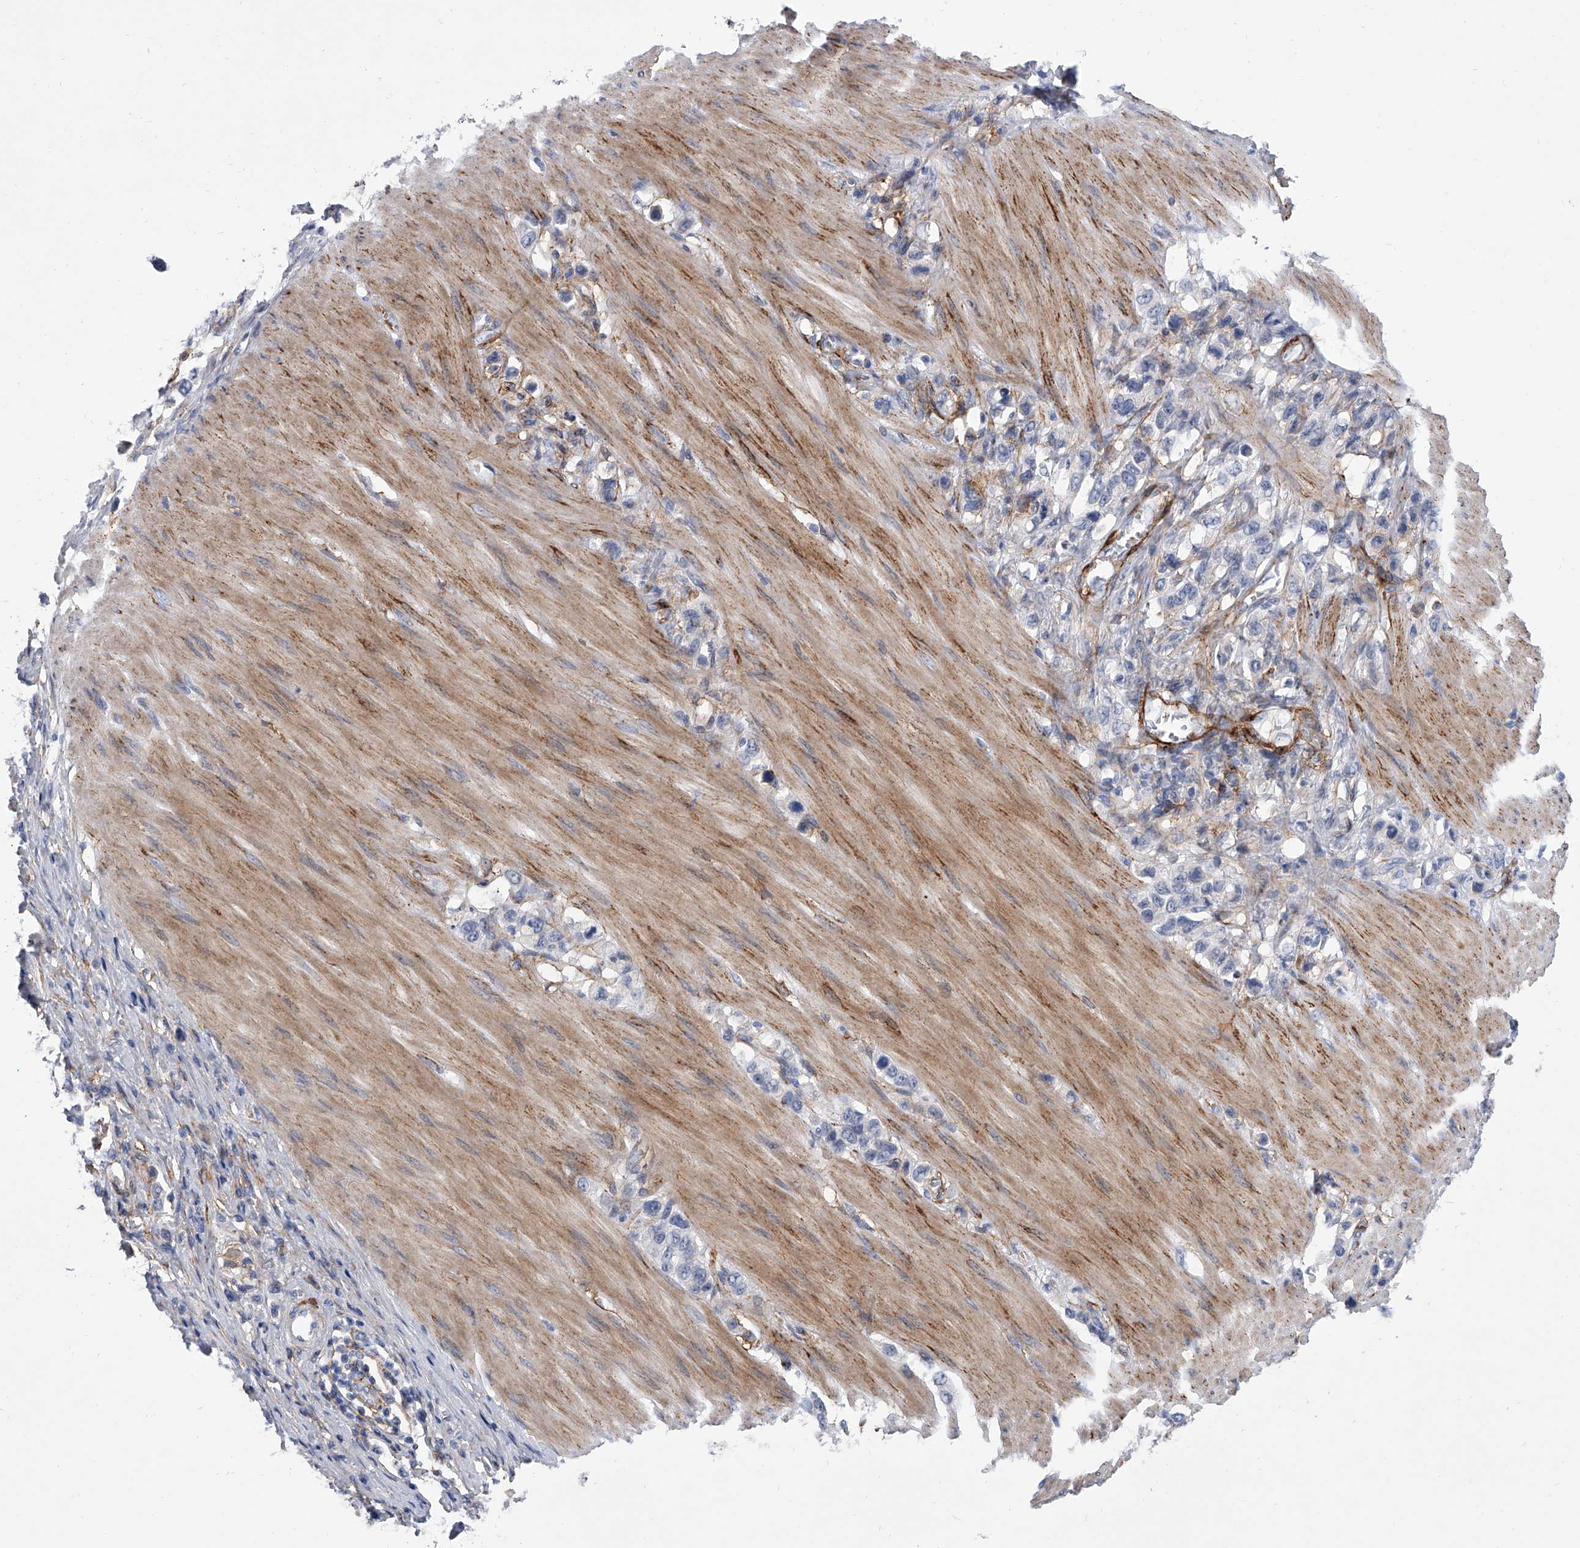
{"staining": {"intensity": "negative", "quantity": "none", "location": "none"}, "tissue": "stomach cancer", "cell_type": "Tumor cells", "image_type": "cancer", "snomed": [{"axis": "morphology", "description": "Adenocarcinoma, NOS"}, {"axis": "topography", "description": "Stomach"}], "caption": "Immunohistochemical staining of human stomach adenocarcinoma shows no significant expression in tumor cells.", "gene": "ALG14", "patient": {"sex": "female", "age": 65}}